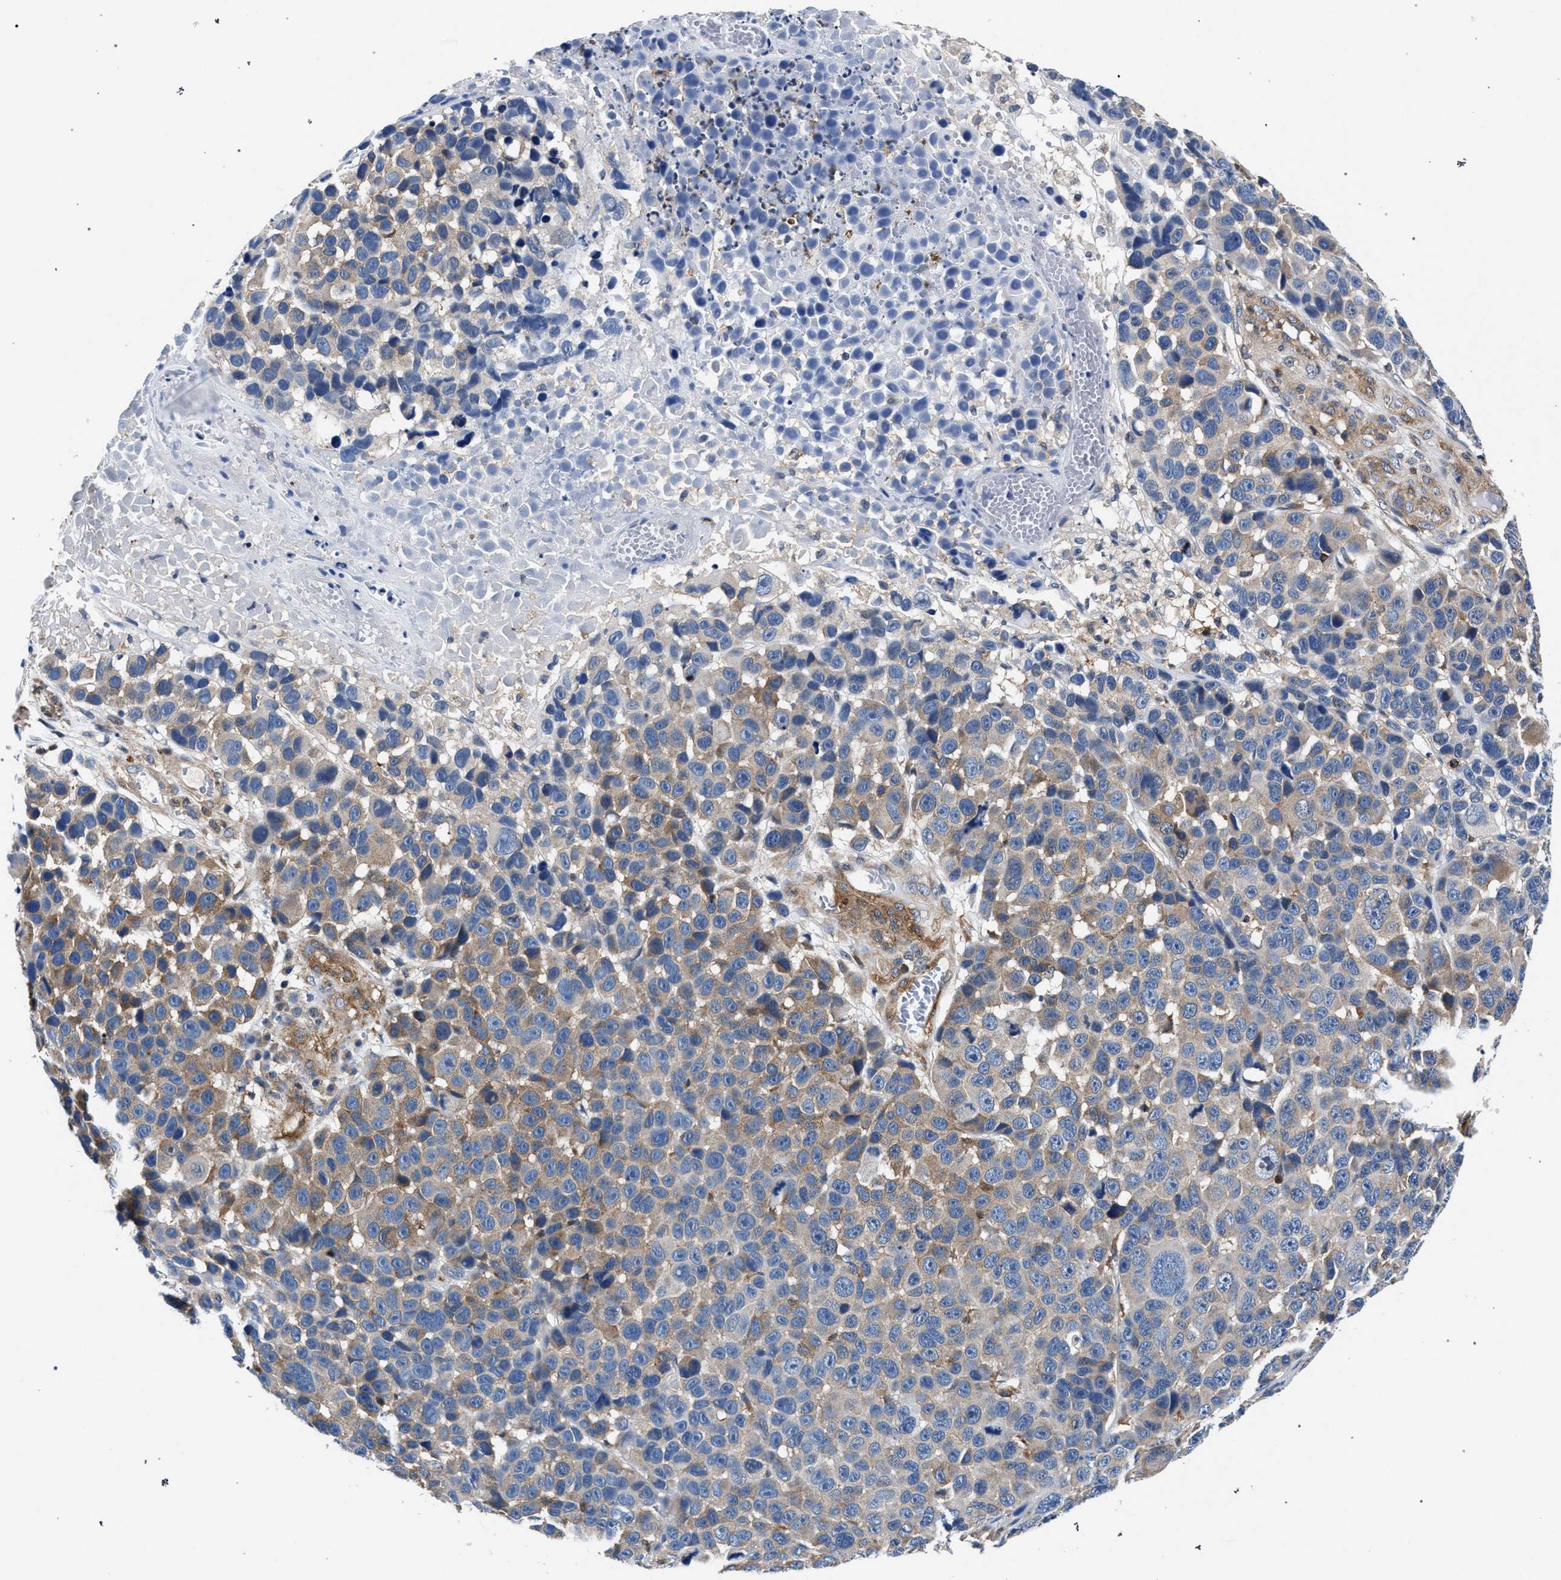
{"staining": {"intensity": "weak", "quantity": "25%-75%", "location": "cytoplasmic/membranous"}, "tissue": "melanoma", "cell_type": "Tumor cells", "image_type": "cancer", "snomed": [{"axis": "morphology", "description": "Malignant melanoma, NOS"}, {"axis": "topography", "description": "Skin"}], "caption": "A micrograph showing weak cytoplasmic/membranous positivity in approximately 25%-75% of tumor cells in melanoma, as visualized by brown immunohistochemical staining.", "gene": "LASP1", "patient": {"sex": "male", "age": 53}}